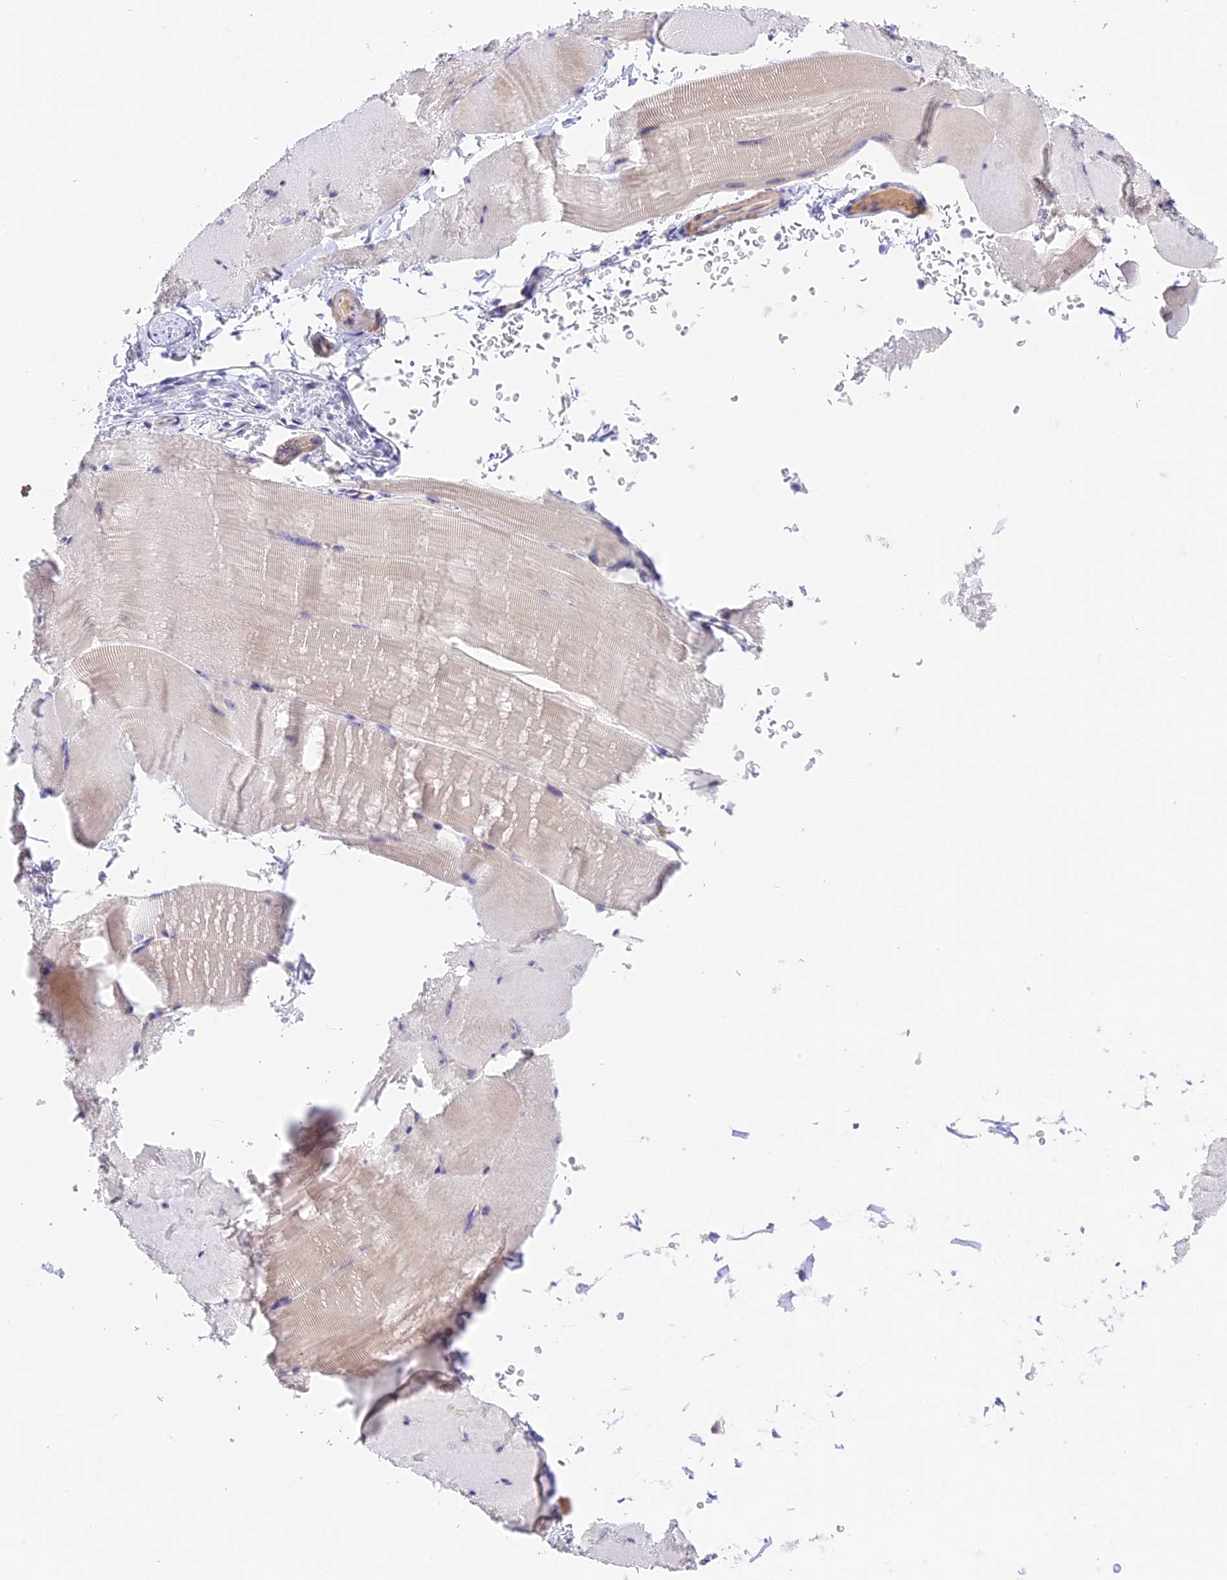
{"staining": {"intensity": "negative", "quantity": "none", "location": "none"}, "tissue": "skeletal muscle", "cell_type": "Myocytes", "image_type": "normal", "snomed": [{"axis": "morphology", "description": "Normal tissue, NOS"}, {"axis": "topography", "description": "Skeletal muscle"}, {"axis": "topography", "description": "Parathyroid gland"}], "caption": "IHC histopathology image of normal skeletal muscle stained for a protein (brown), which demonstrates no expression in myocytes.", "gene": "RAD51", "patient": {"sex": "female", "age": 37}}